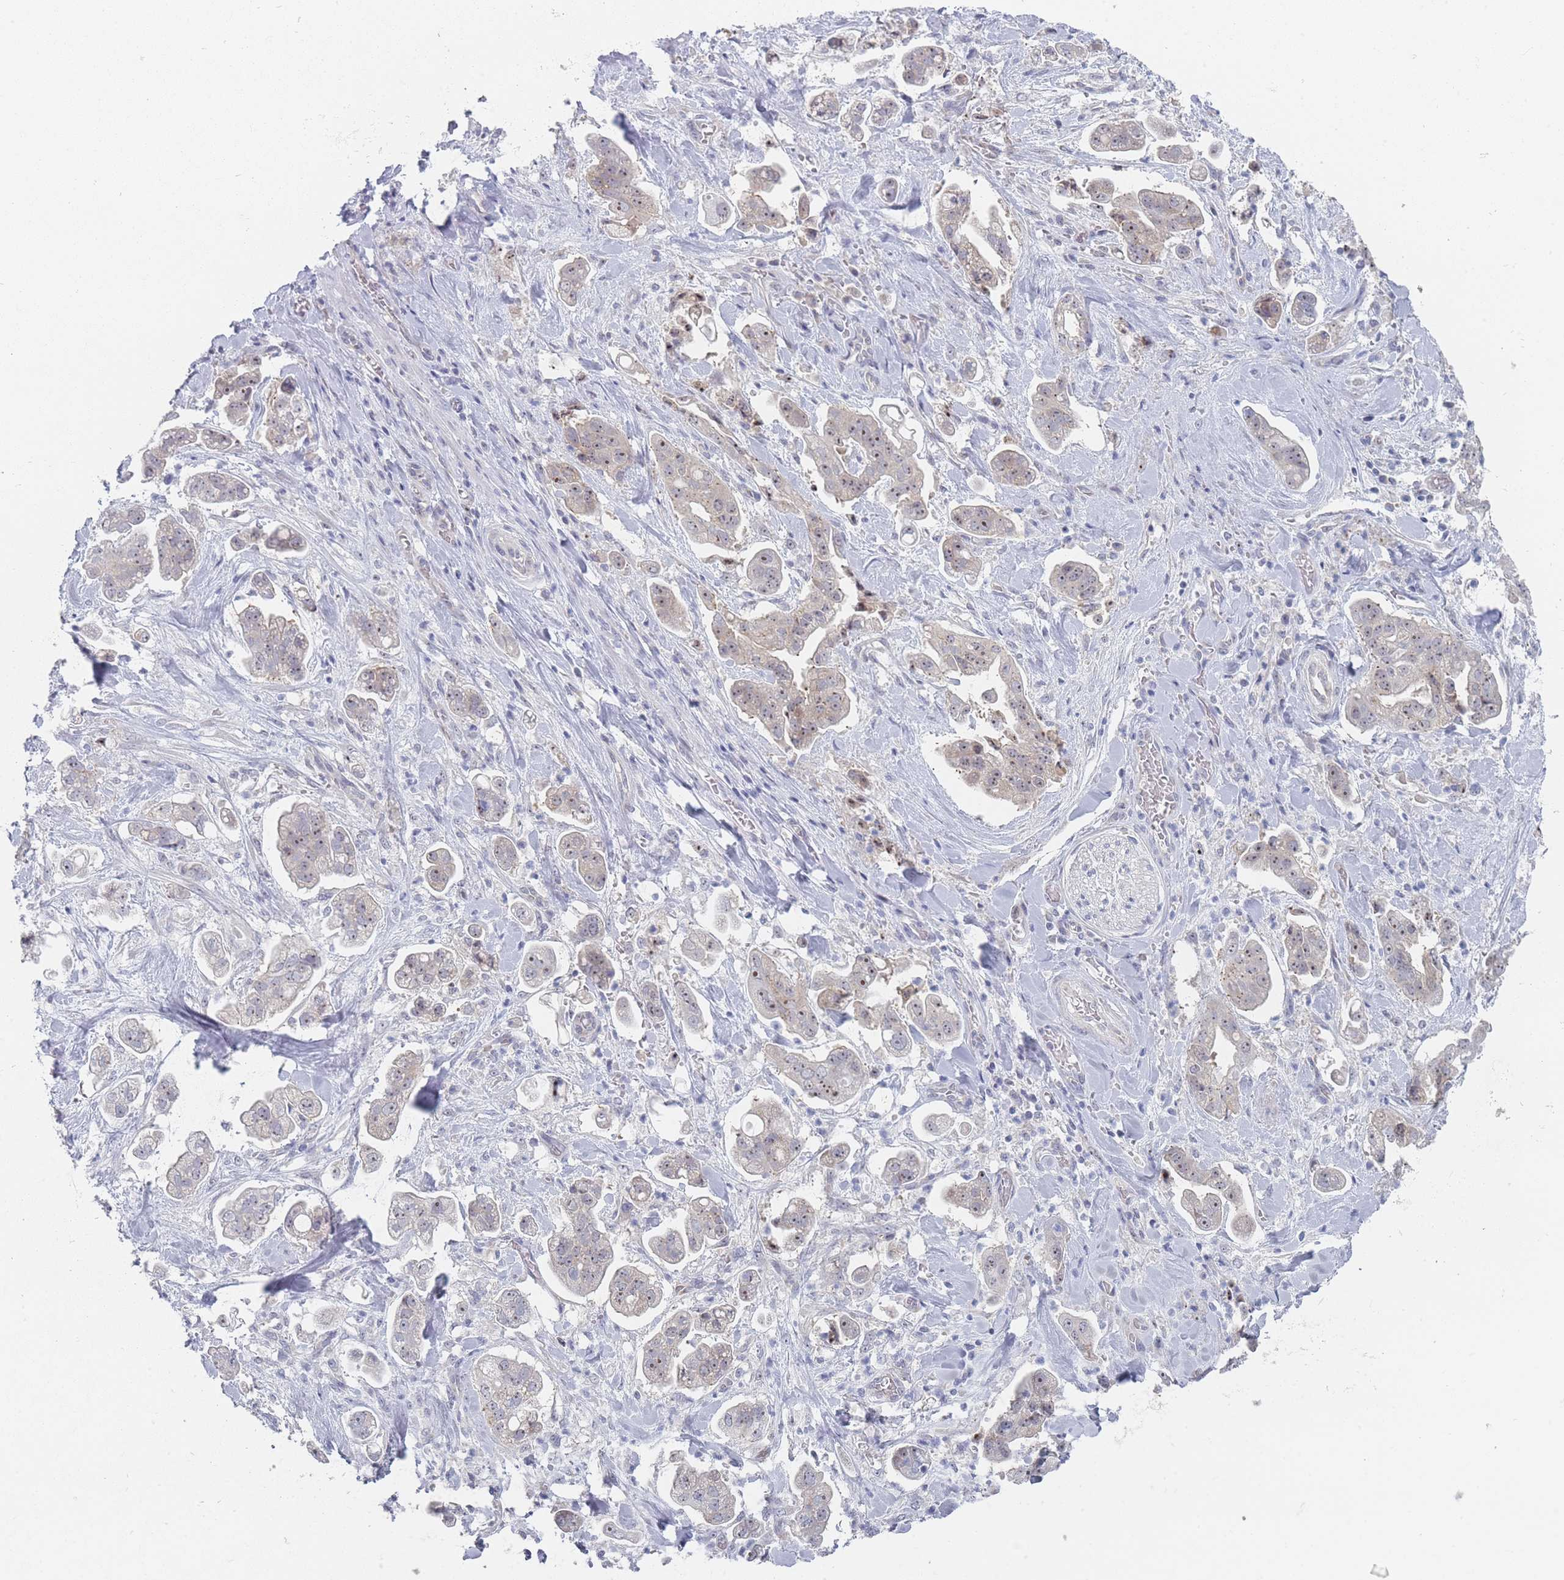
{"staining": {"intensity": "moderate", "quantity": "25%-75%", "location": "nuclear"}, "tissue": "stomach cancer", "cell_type": "Tumor cells", "image_type": "cancer", "snomed": [{"axis": "morphology", "description": "Adenocarcinoma, NOS"}, {"axis": "topography", "description": "Stomach"}], "caption": "This histopathology image displays immunohistochemistry (IHC) staining of stomach adenocarcinoma, with medium moderate nuclear staining in about 25%-75% of tumor cells.", "gene": "RNF8", "patient": {"sex": "male", "age": 62}}